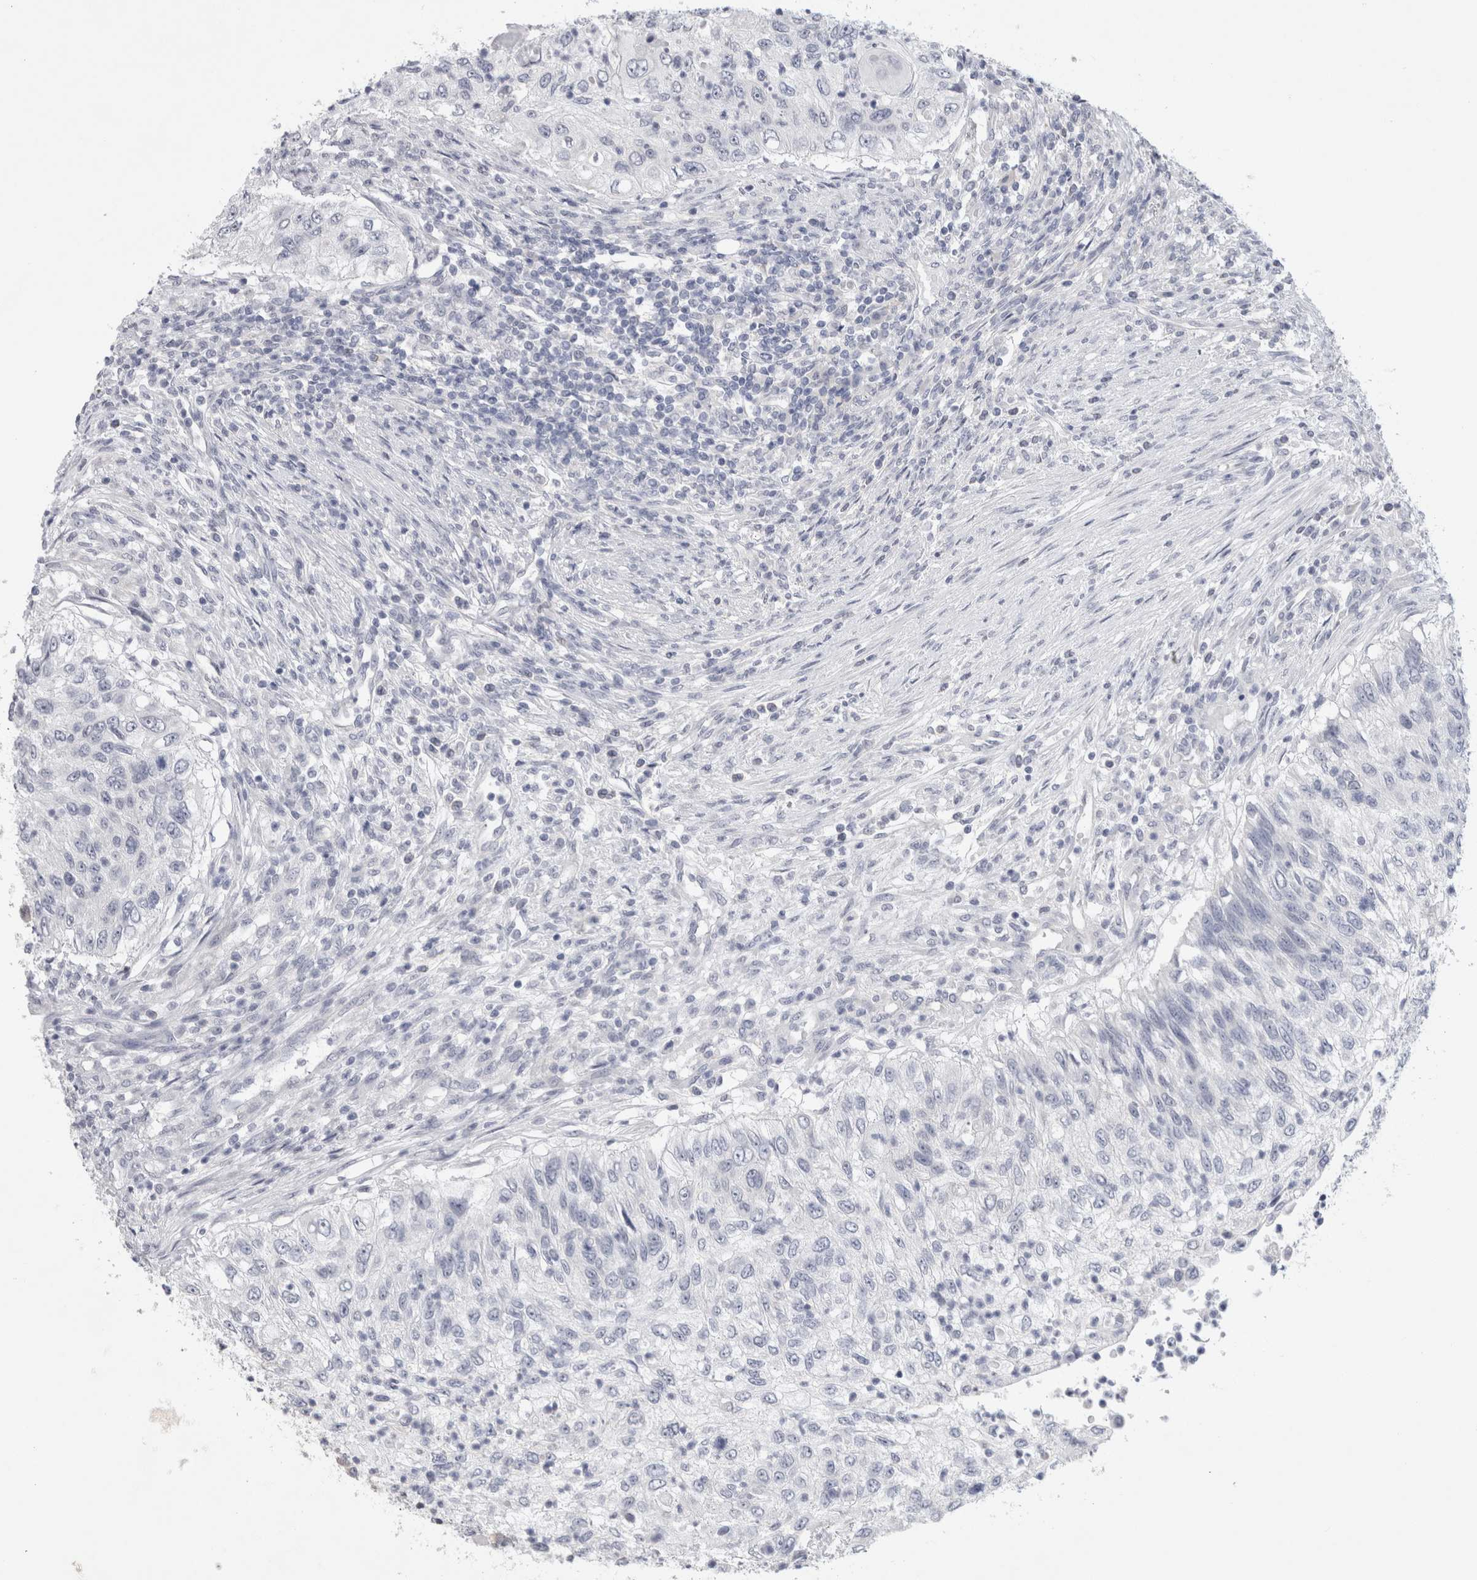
{"staining": {"intensity": "negative", "quantity": "none", "location": "none"}, "tissue": "urothelial cancer", "cell_type": "Tumor cells", "image_type": "cancer", "snomed": [{"axis": "morphology", "description": "Urothelial carcinoma, High grade"}, {"axis": "topography", "description": "Urinary bladder"}], "caption": "A micrograph of human urothelial cancer is negative for staining in tumor cells.", "gene": "TONSL", "patient": {"sex": "female", "age": 60}}